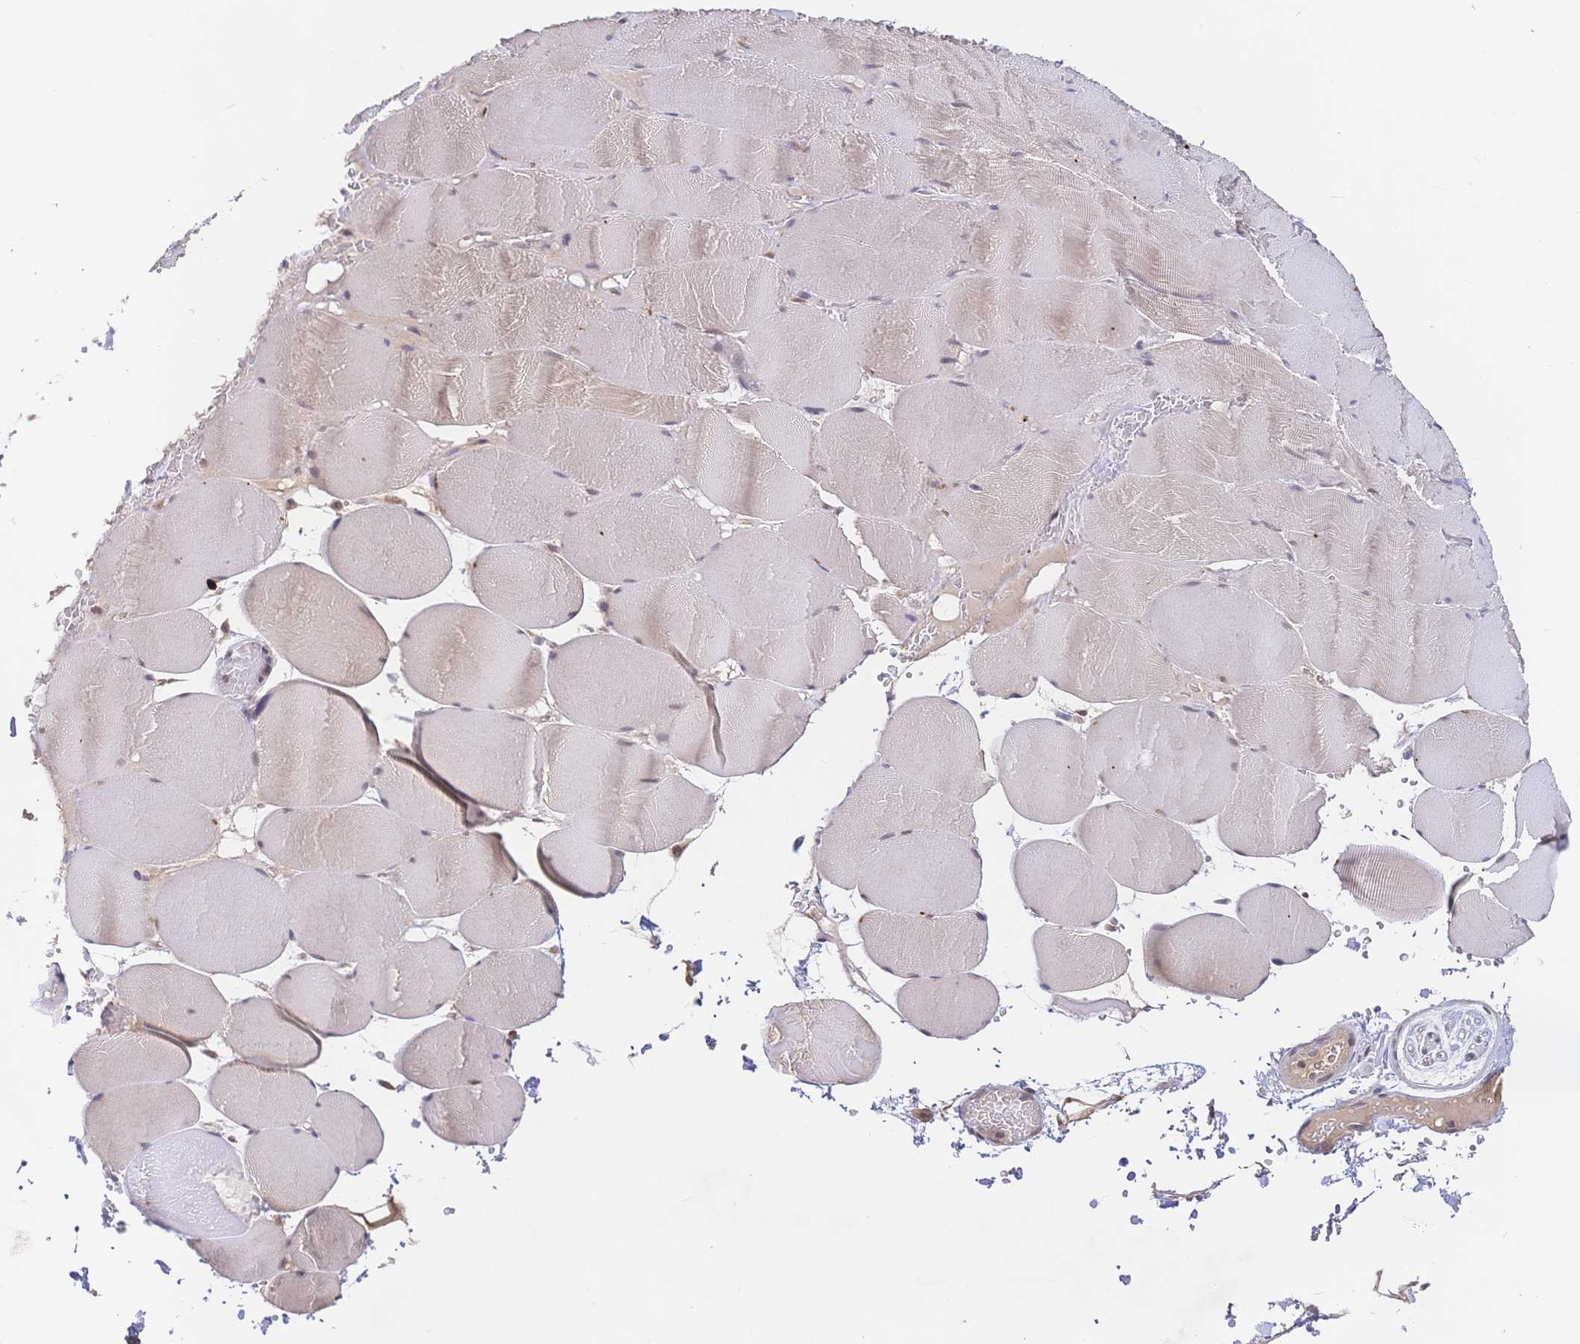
{"staining": {"intensity": "negative", "quantity": "none", "location": "none"}, "tissue": "skeletal muscle", "cell_type": "Myocytes", "image_type": "normal", "snomed": [{"axis": "morphology", "description": "Normal tissue, NOS"}, {"axis": "topography", "description": "Skeletal muscle"}, {"axis": "topography", "description": "Head-Neck"}], "caption": "High power microscopy histopathology image of an immunohistochemistry (IHC) histopathology image of normal skeletal muscle, revealing no significant staining in myocytes.", "gene": "LMO4", "patient": {"sex": "male", "age": 66}}